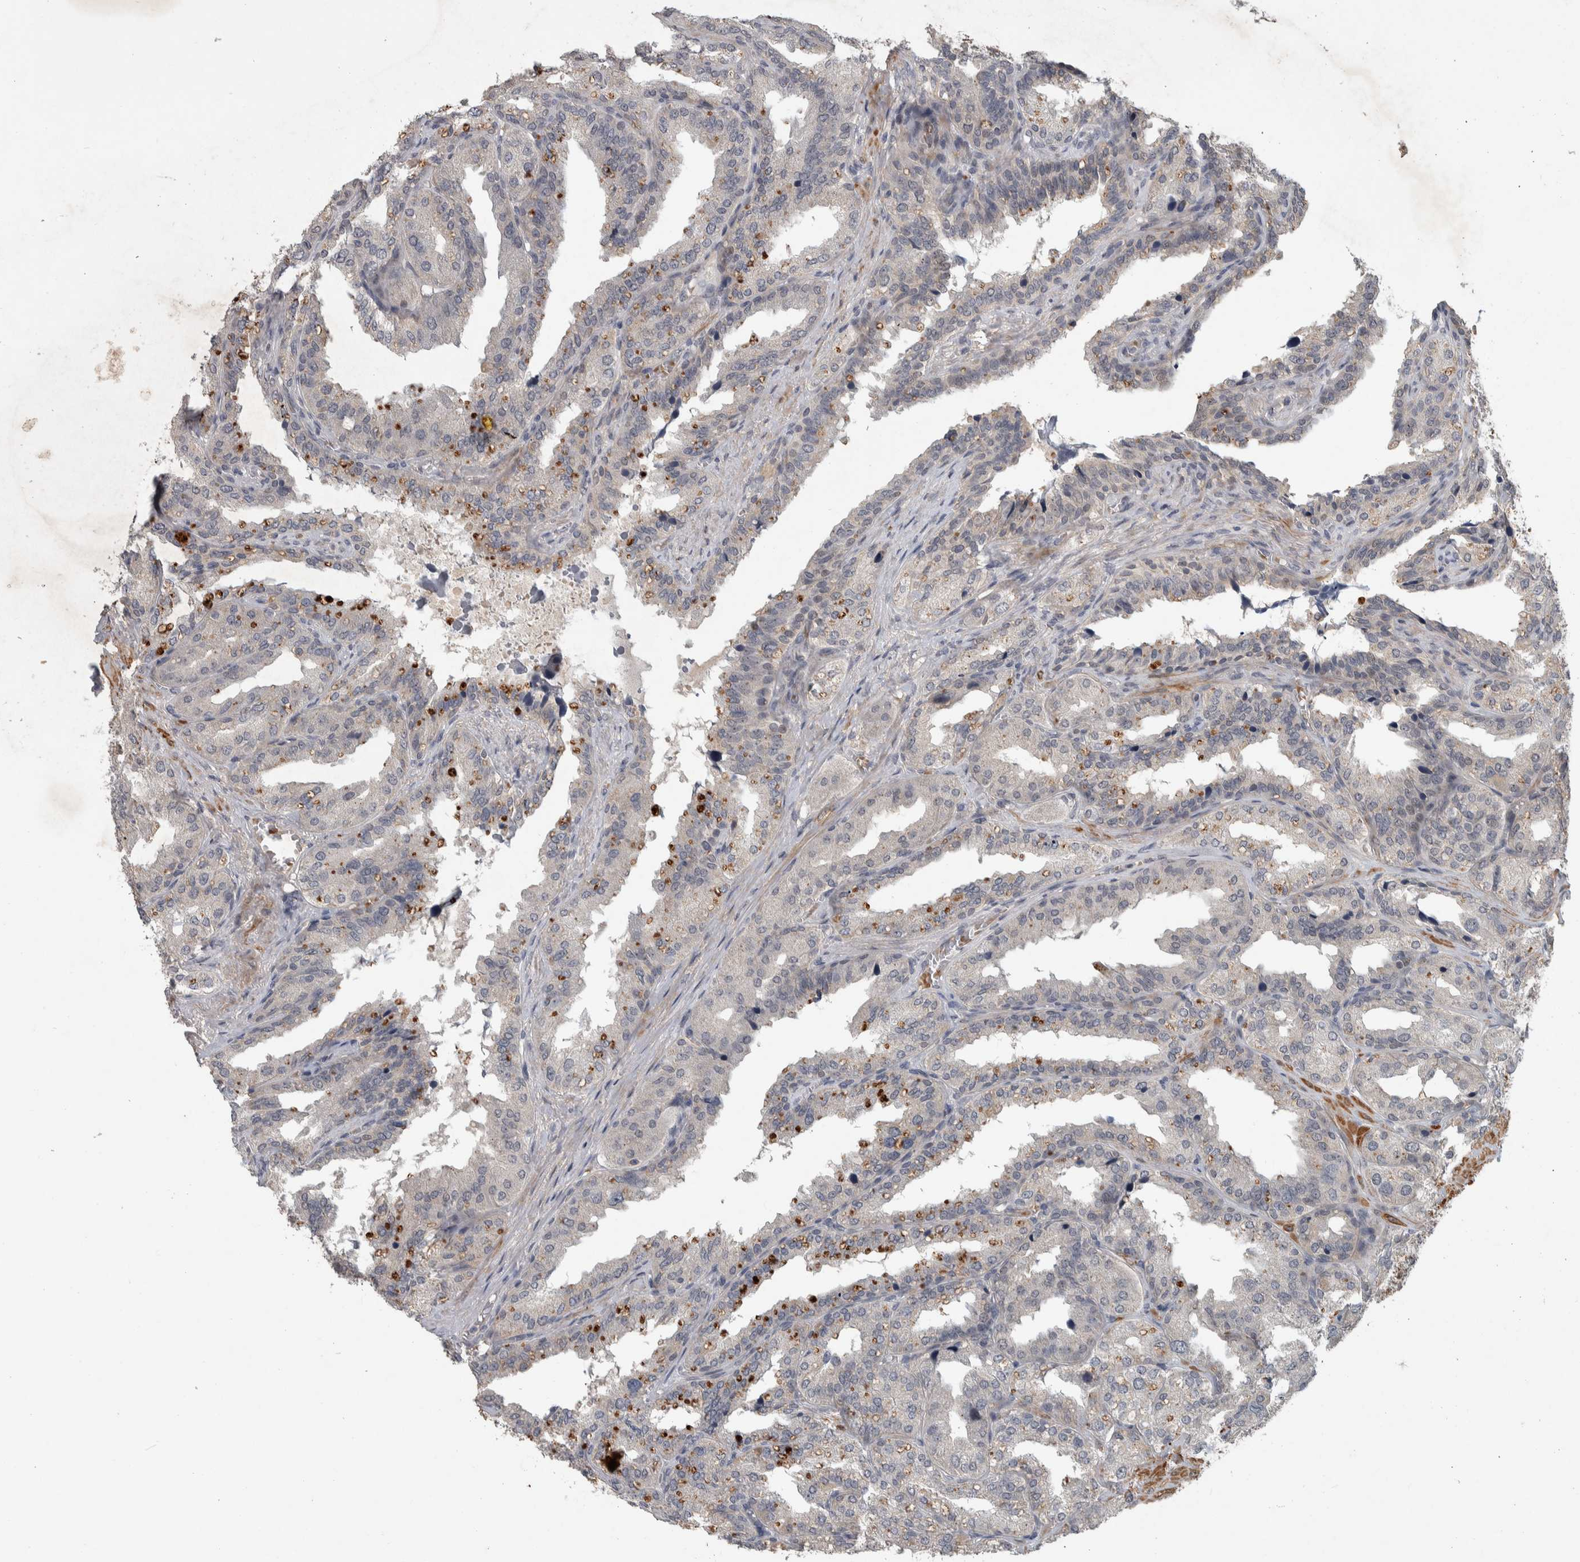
{"staining": {"intensity": "moderate", "quantity": "<25%", "location": "cytoplasmic/membranous"}, "tissue": "seminal vesicle", "cell_type": "Glandular cells", "image_type": "normal", "snomed": [{"axis": "morphology", "description": "Normal tissue, NOS"}, {"axis": "topography", "description": "Prostate"}, {"axis": "topography", "description": "Seminal veicle"}], "caption": "Seminal vesicle stained with a brown dye demonstrates moderate cytoplasmic/membranous positive expression in about <25% of glandular cells.", "gene": "CHRM3", "patient": {"sex": "male", "age": 51}}